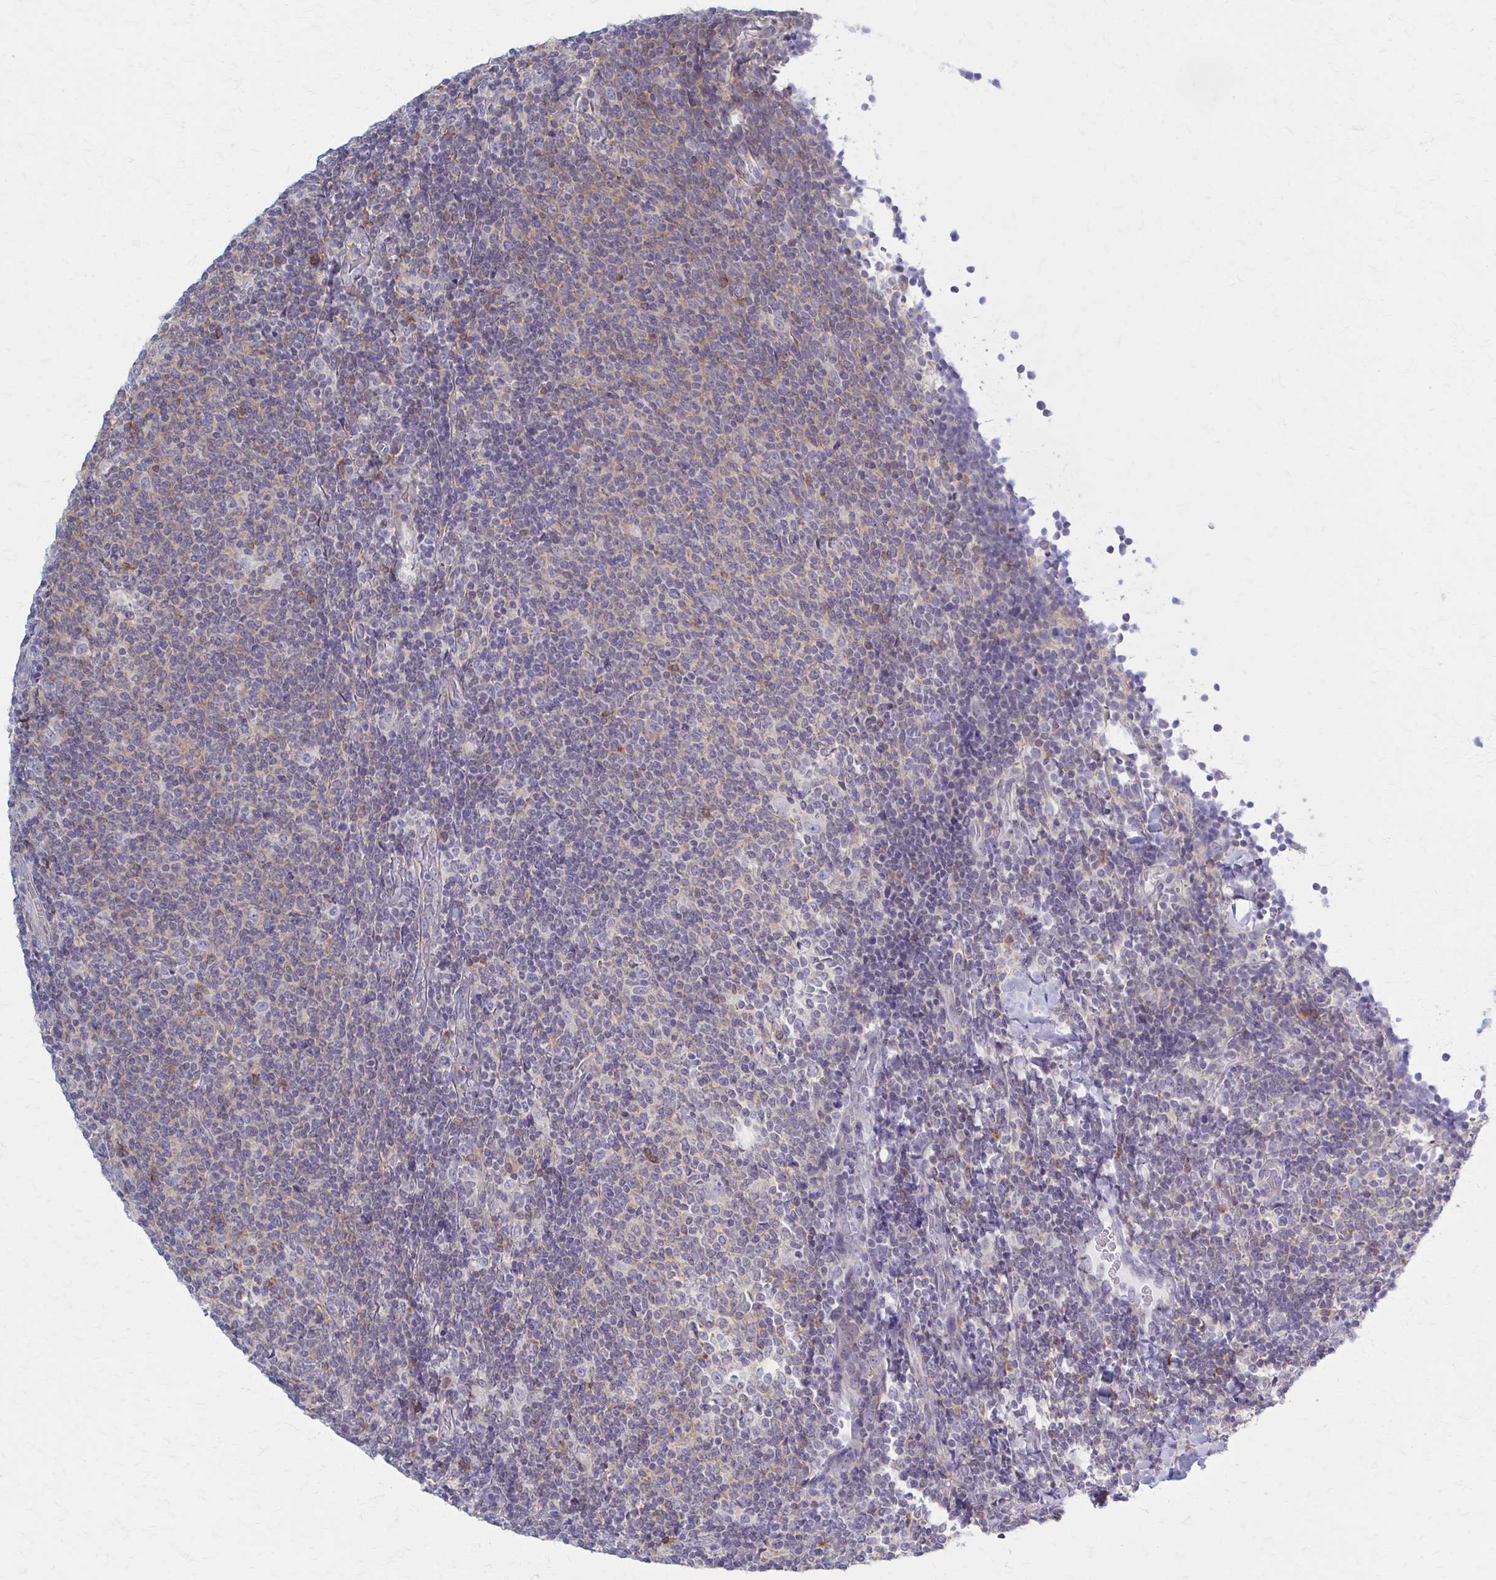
{"staining": {"intensity": "weak", "quantity": "<25%", "location": "cytoplasmic/membranous"}, "tissue": "lymphoma", "cell_type": "Tumor cells", "image_type": "cancer", "snomed": [{"axis": "morphology", "description": "Malignant lymphoma, non-Hodgkin's type, Low grade"}, {"axis": "topography", "description": "Lymph node"}], "caption": "High magnification brightfield microscopy of lymphoma stained with DAB (brown) and counterstained with hematoxylin (blue): tumor cells show no significant staining.", "gene": "PRKRA", "patient": {"sex": "male", "age": 52}}